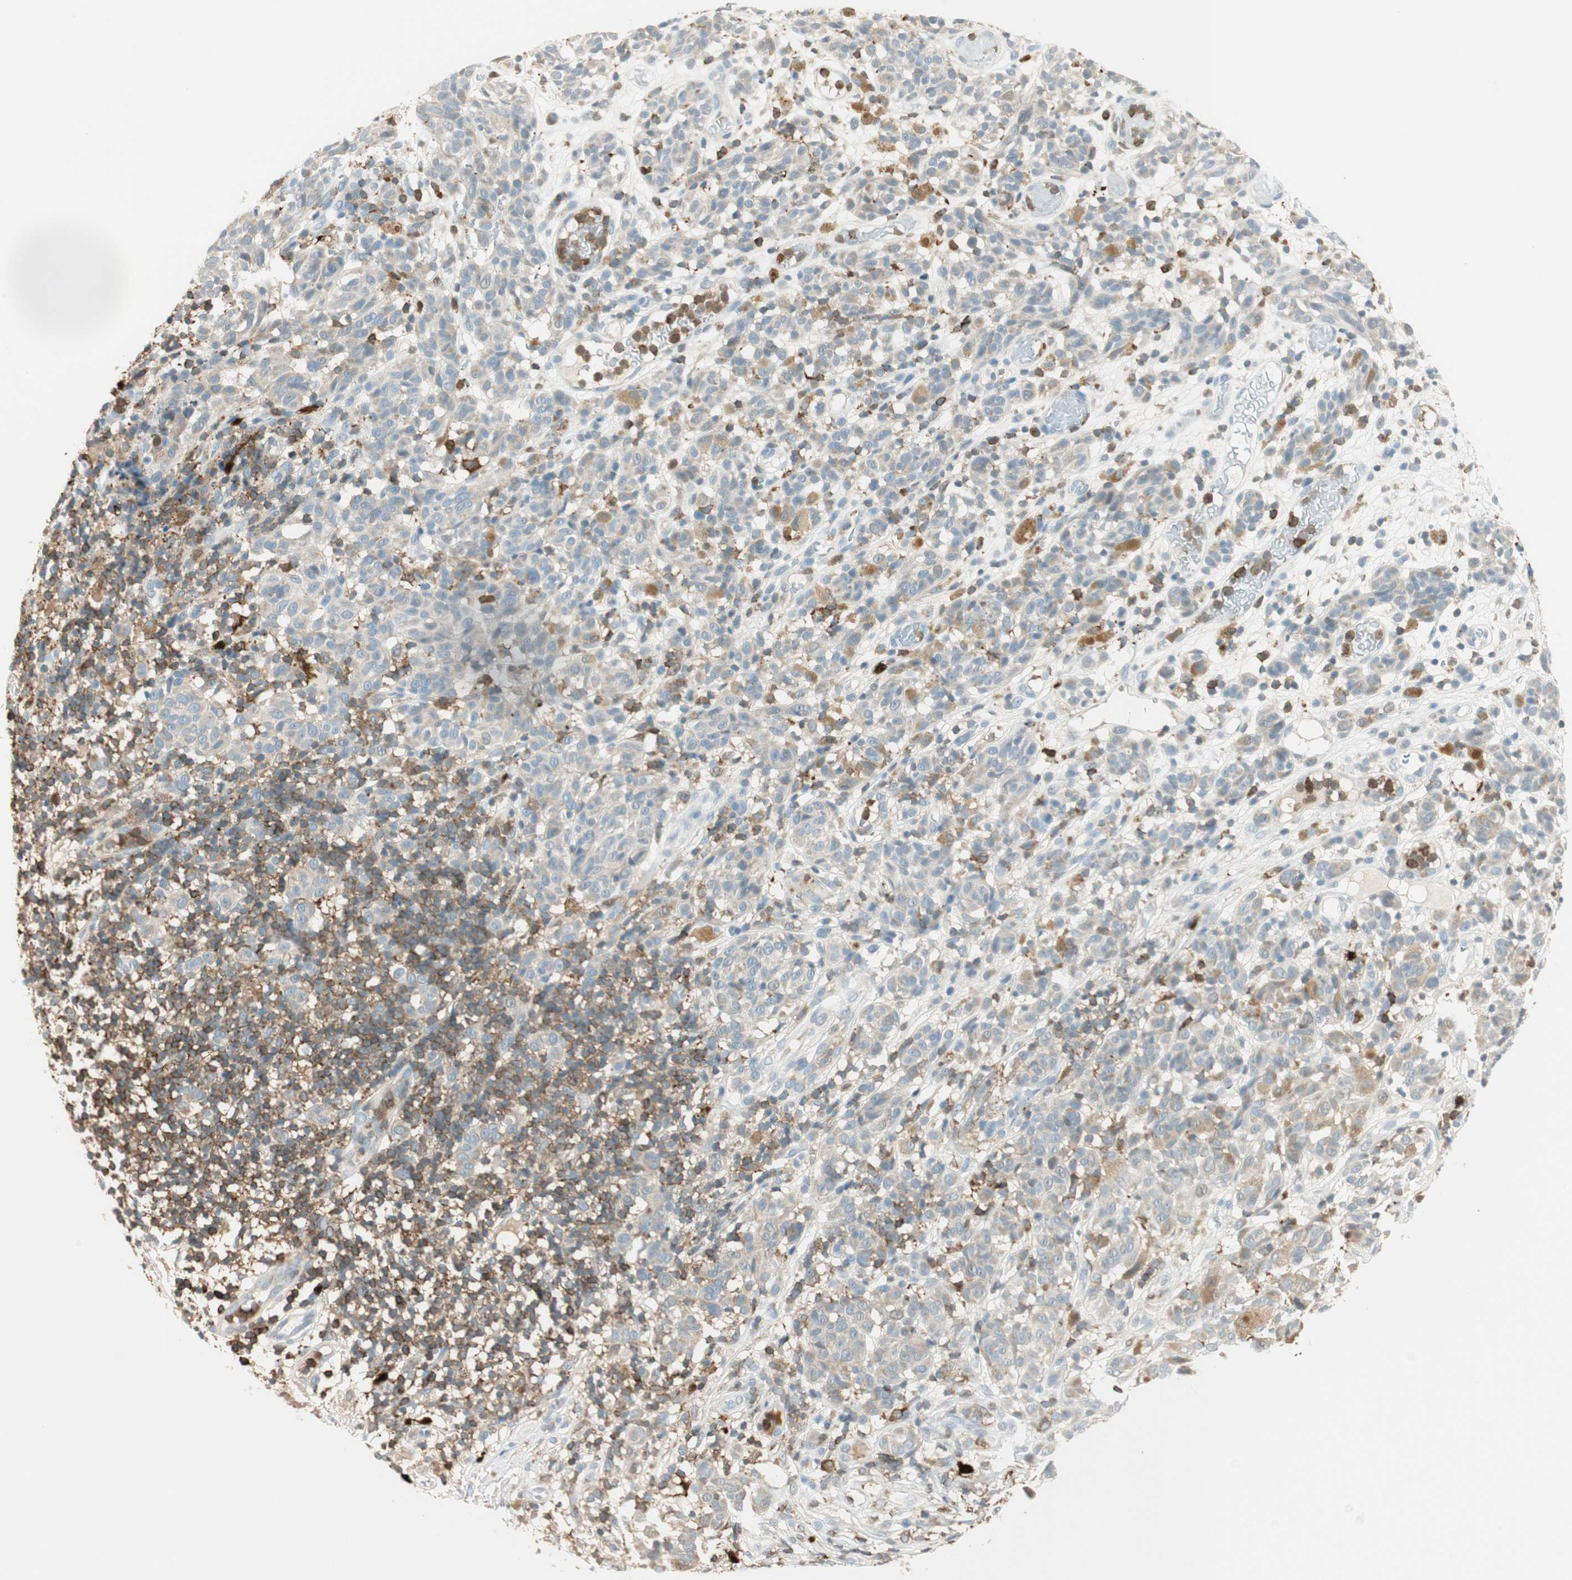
{"staining": {"intensity": "moderate", "quantity": "25%-75%", "location": "cytoplasmic/membranous"}, "tissue": "melanoma", "cell_type": "Tumor cells", "image_type": "cancer", "snomed": [{"axis": "morphology", "description": "Malignant melanoma, NOS"}, {"axis": "topography", "description": "Skin"}], "caption": "Brown immunohistochemical staining in malignant melanoma reveals moderate cytoplasmic/membranous staining in approximately 25%-75% of tumor cells. The staining was performed using DAB (3,3'-diaminobenzidine), with brown indicating positive protein expression. Nuclei are stained blue with hematoxylin.", "gene": "HPGD", "patient": {"sex": "female", "age": 46}}